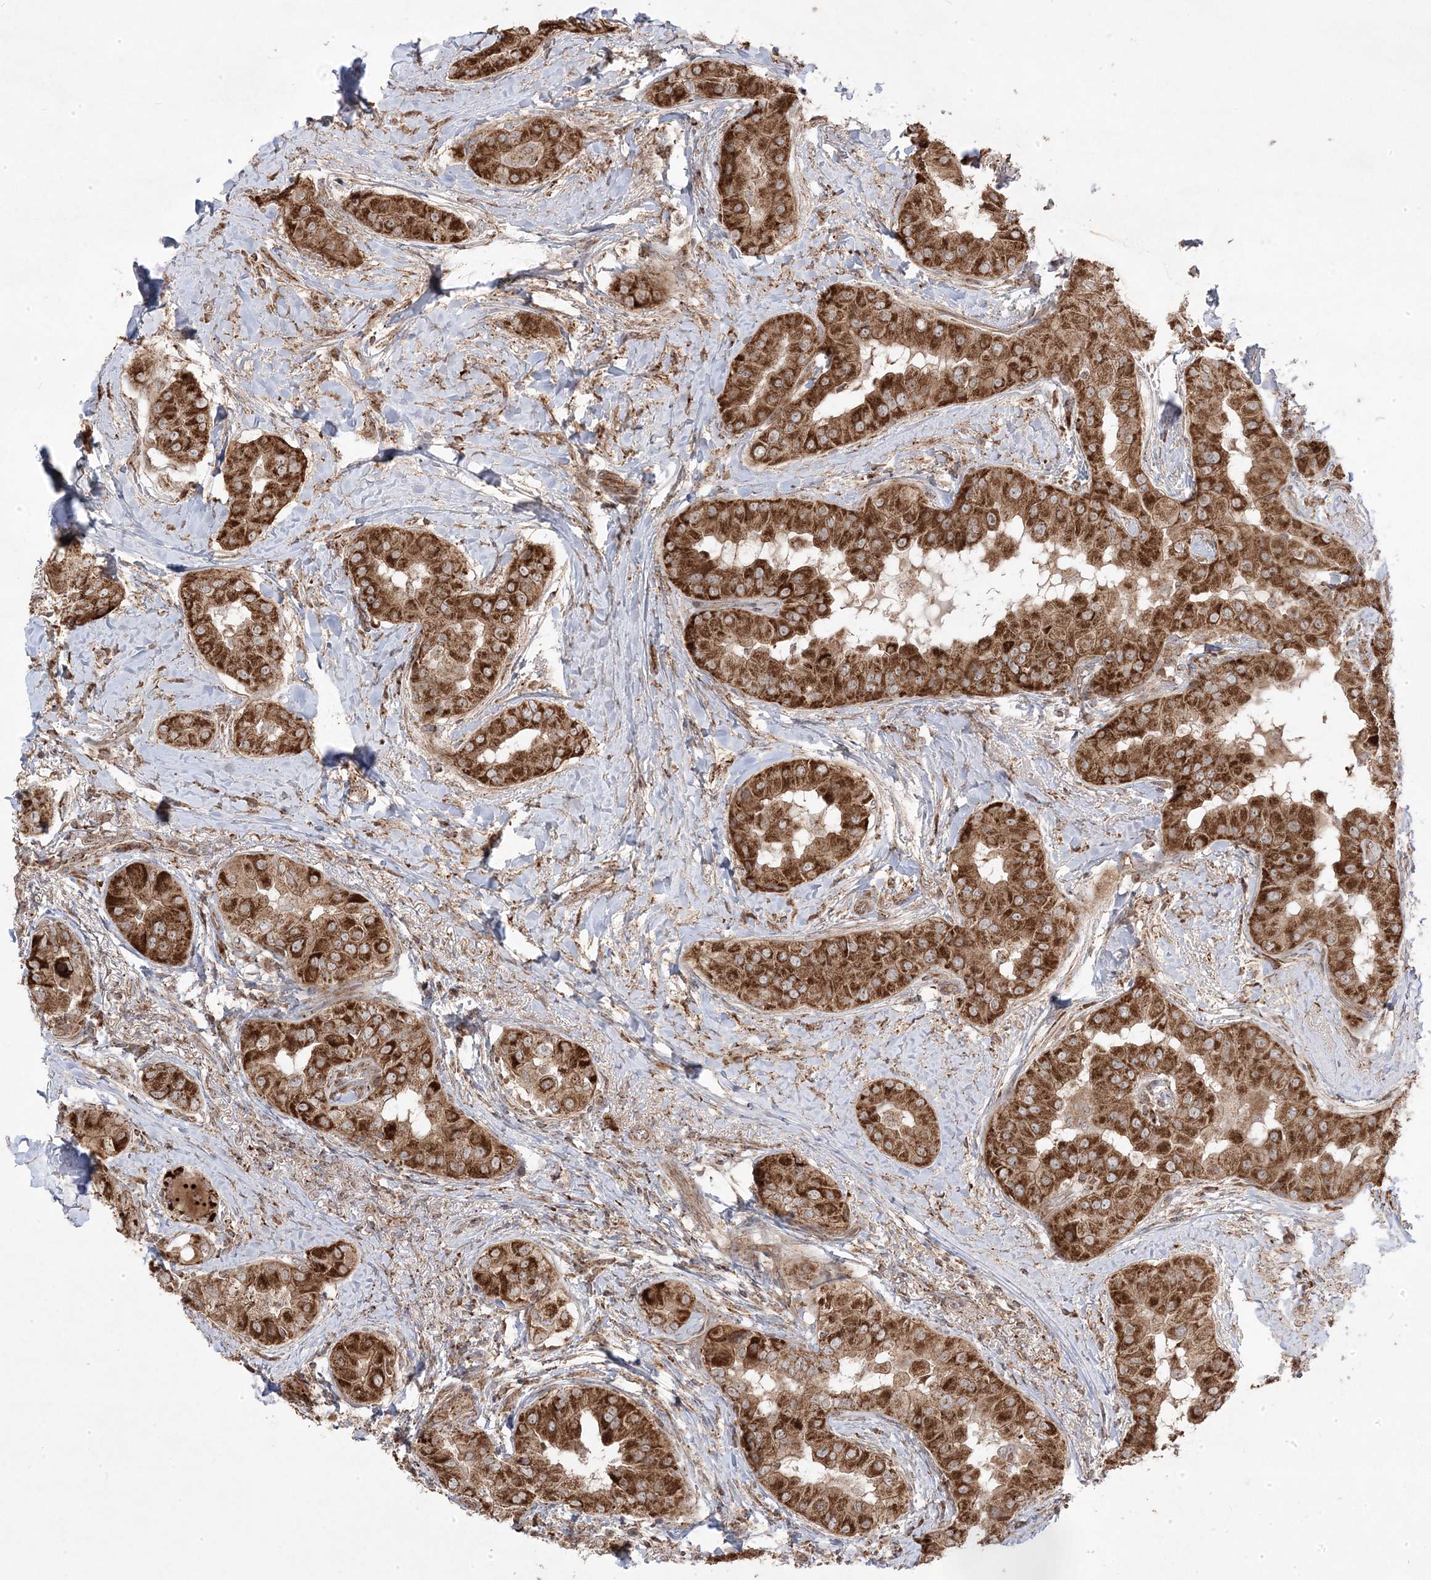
{"staining": {"intensity": "strong", "quantity": ">75%", "location": "cytoplasmic/membranous"}, "tissue": "thyroid cancer", "cell_type": "Tumor cells", "image_type": "cancer", "snomed": [{"axis": "morphology", "description": "Papillary adenocarcinoma, NOS"}, {"axis": "topography", "description": "Thyroid gland"}], "caption": "Papillary adenocarcinoma (thyroid) stained with IHC shows strong cytoplasmic/membranous expression in approximately >75% of tumor cells.", "gene": "CLUAP1", "patient": {"sex": "male", "age": 33}}